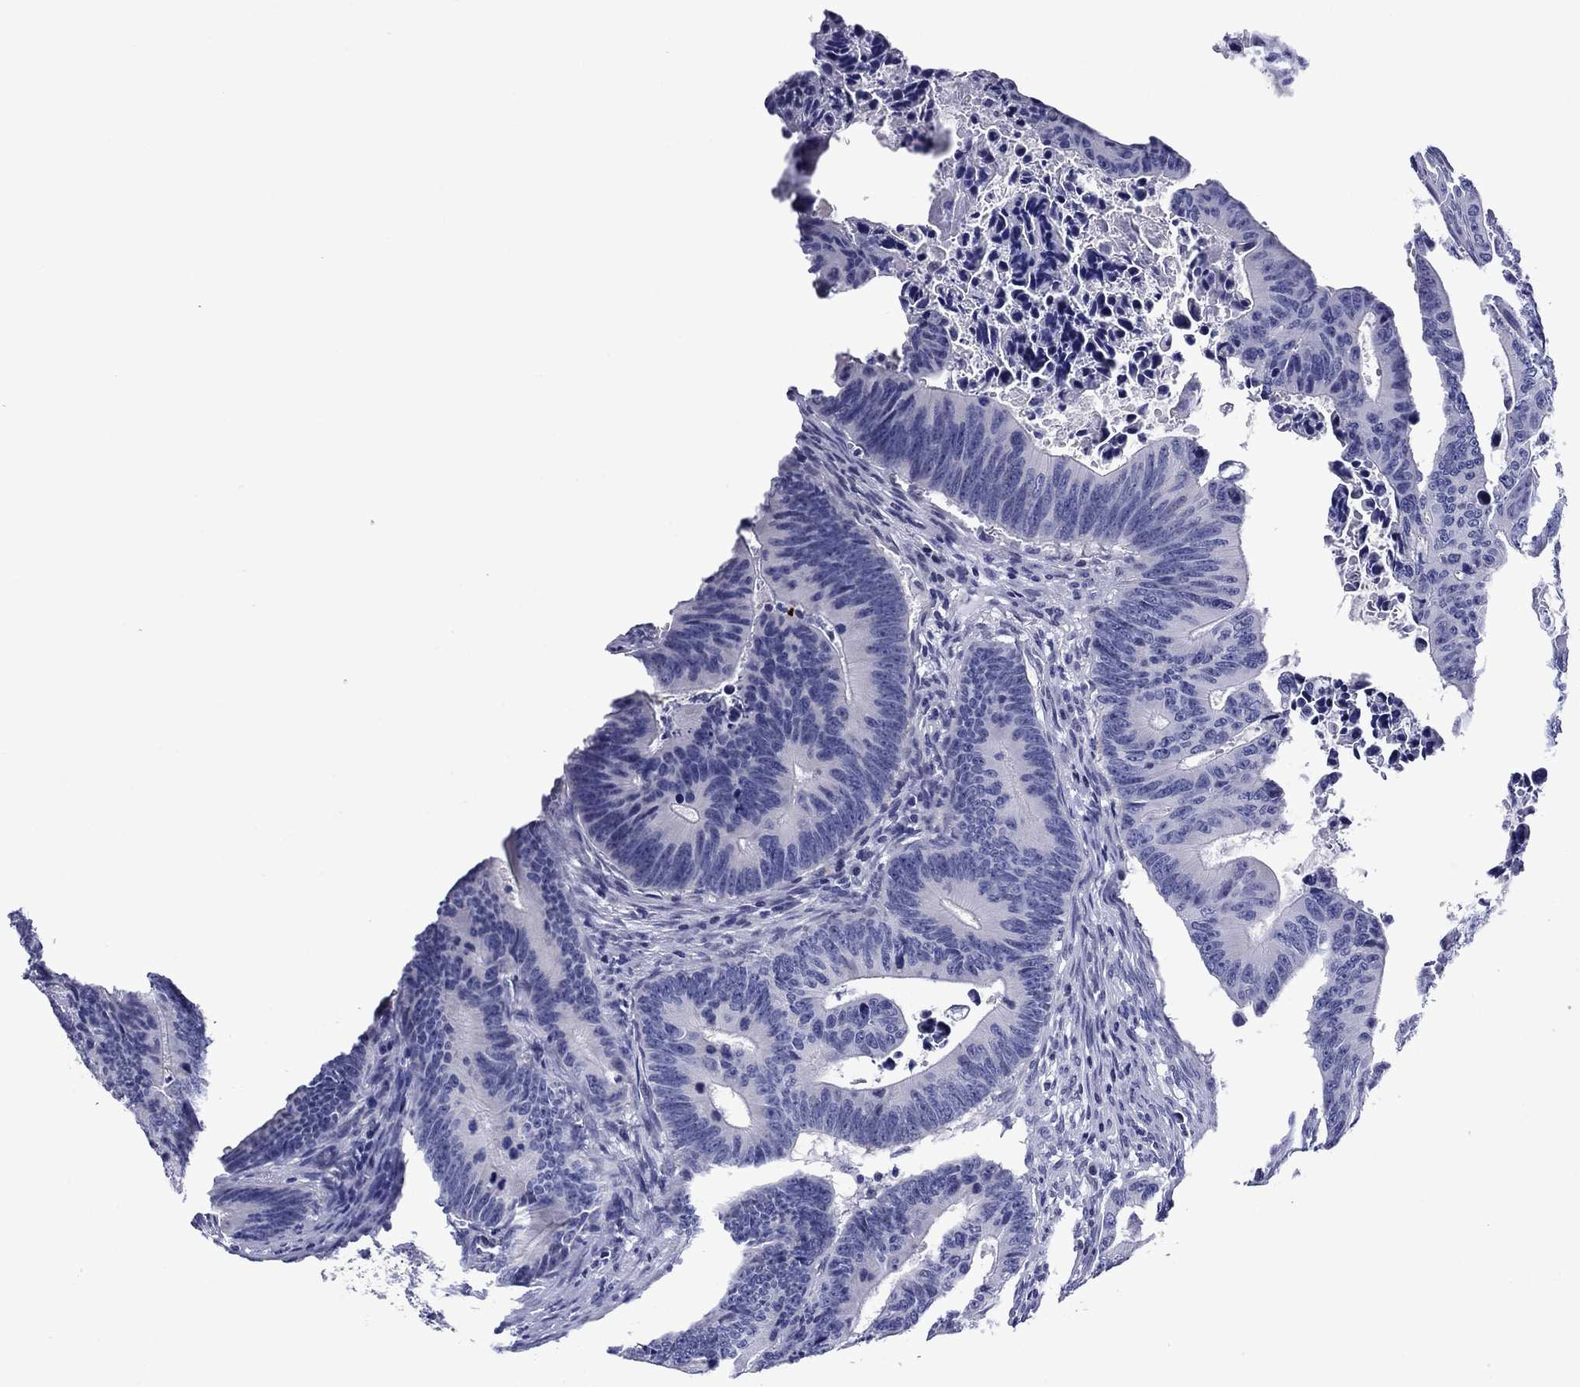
{"staining": {"intensity": "negative", "quantity": "none", "location": "none"}, "tissue": "colorectal cancer", "cell_type": "Tumor cells", "image_type": "cancer", "snomed": [{"axis": "morphology", "description": "Adenocarcinoma, NOS"}, {"axis": "topography", "description": "Colon"}], "caption": "Immunohistochemistry (IHC) histopathology image of colorectal cancer stained for a protein (brown), which shows no expression in tumor cells. (IHC, brightfield microscopy, high magnification).", "gene": "PIWIL1", "patient": {"sex": "female", "age": 87}}